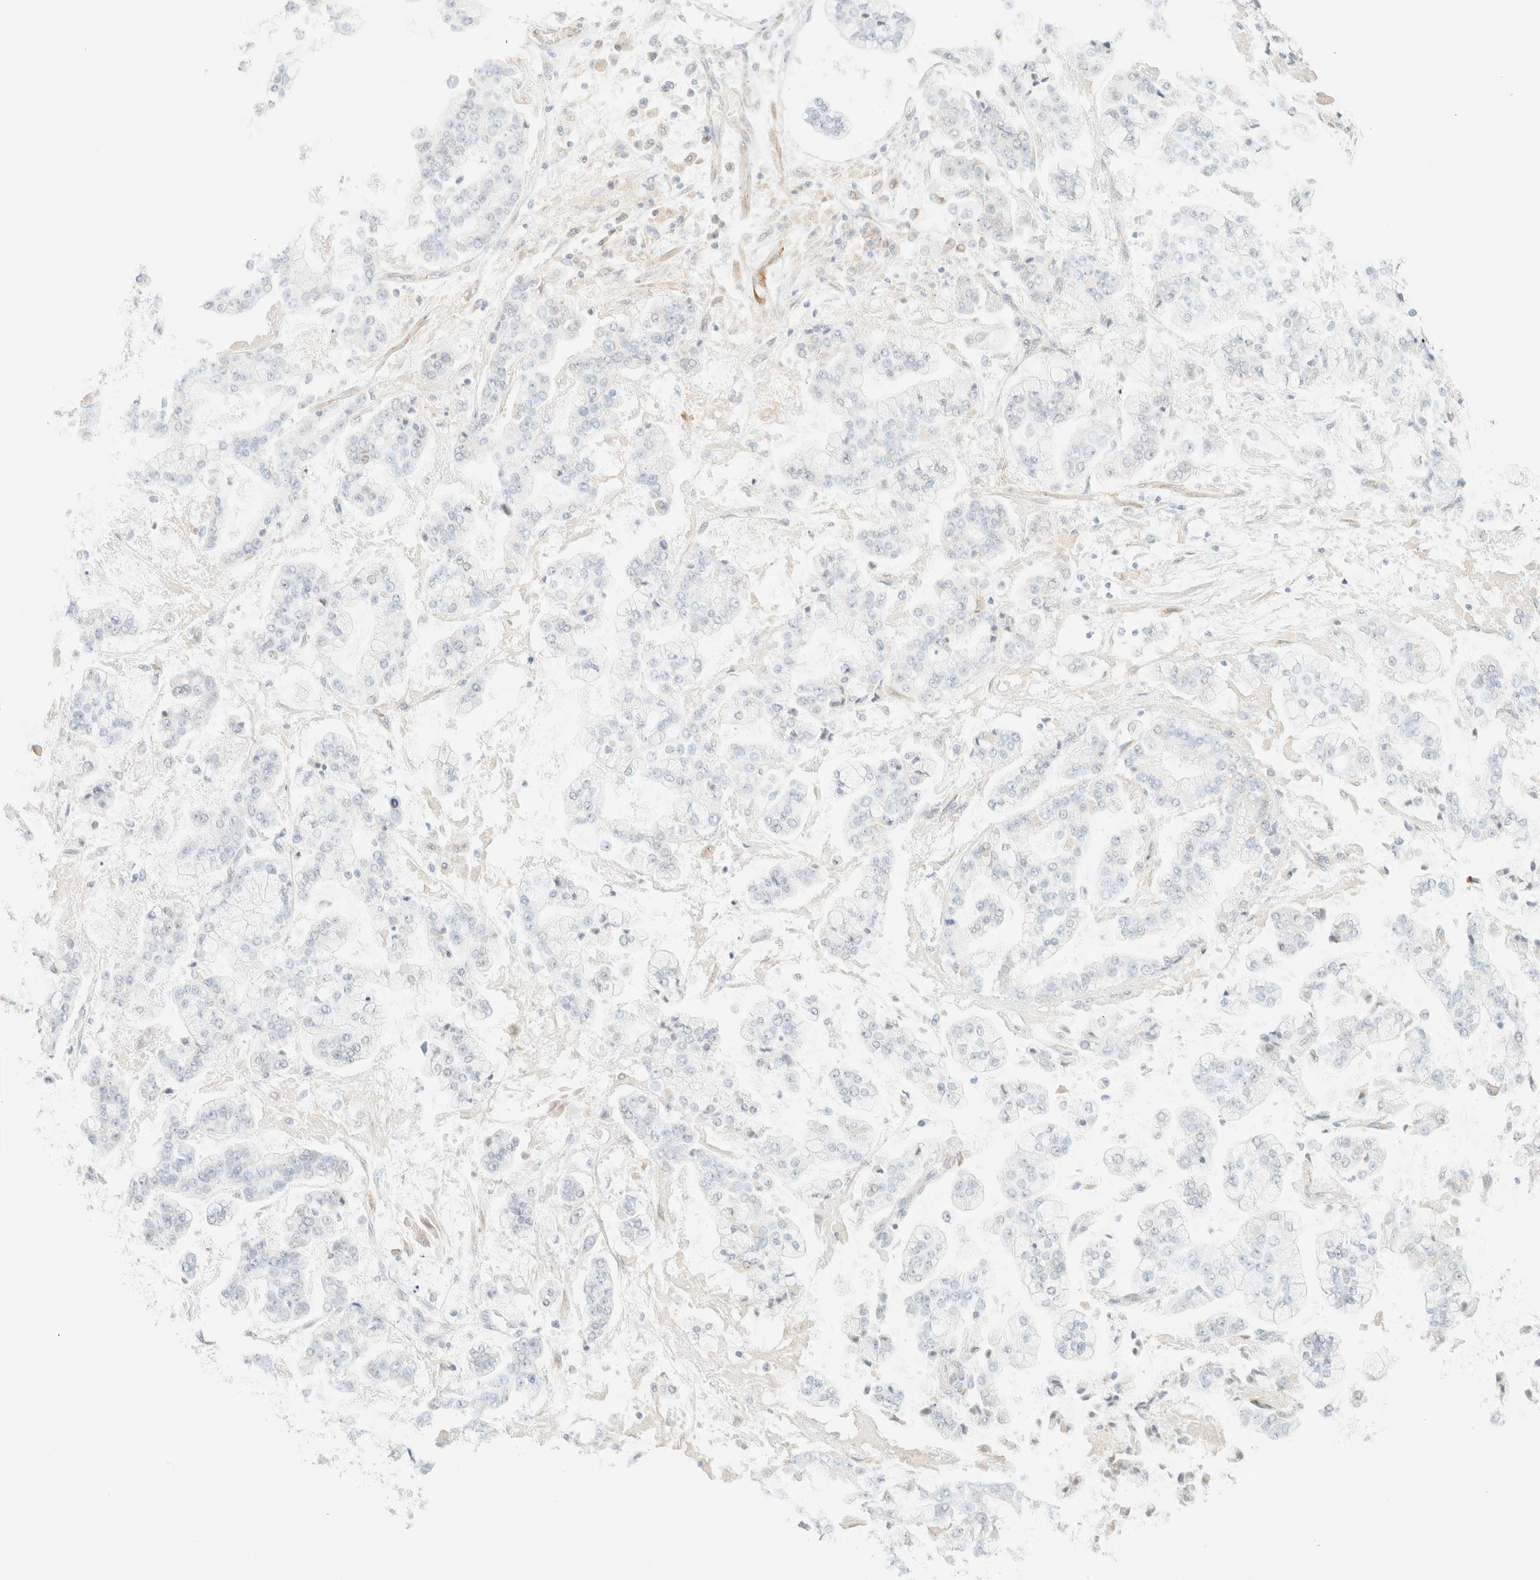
{"staining": {"intensity": "negative", "quantity": "none", "location": "none"}, "tissue": "stomach cancer", "cell_type": "Tumor cells", "image_type": "cancer", "snomed": [{"axis": "morphology", "description": "Adenocarcinoma, NOS"}, {"axis": "topography", "description": "Stomach"}], "caption": "Immunohistochemistry photomicrograph of neoplastic tissue: human adenocarcinoma (stomach) stained with DAB shows no significant protein staining in tumor cells. (DAB (3,3'-diaminobenzidine) IHC, high magnification).", "gene": "SPARCL1", "patient": {"sex": "male", "age": 76}}